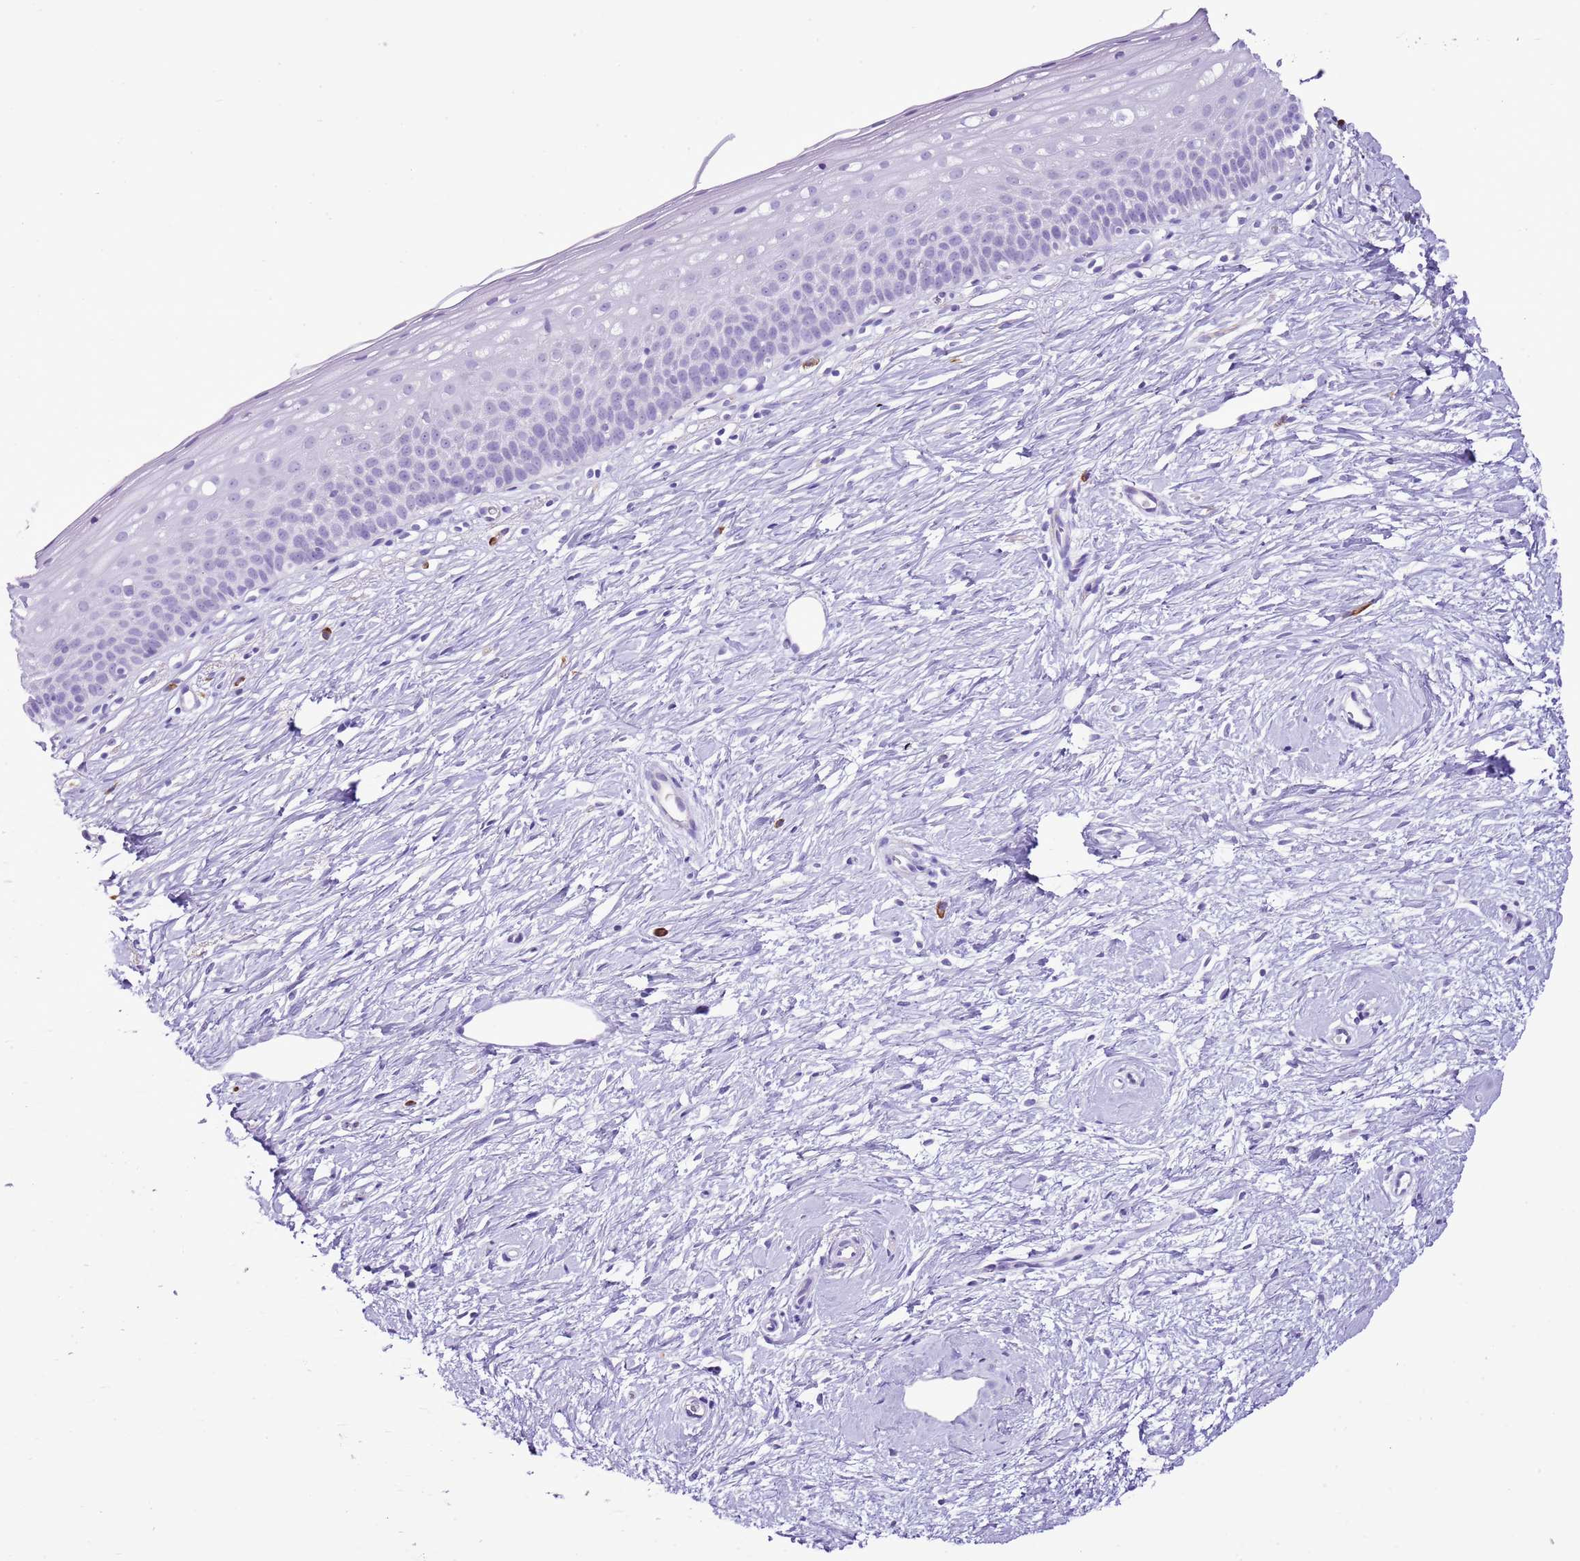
{"staining": {"intensity": "negative", "quantity": "none", "location": "none"}, "tissue": "cervix", "cell_type": "Glandular cells", "image_type": "normal", "snomed": [{"axis": "morphology", "description": "Normal tissue, NOS"}, {"axis": "topography", "description": "Cervix"}], "caption": "The micrograph reveals no significant staining in glandular cells of cervix. (DAB IHC visualized using brightfield microscopy, high magnification).", "gene": "AAR2", "patient": {"sex": "female", "age": 57}}